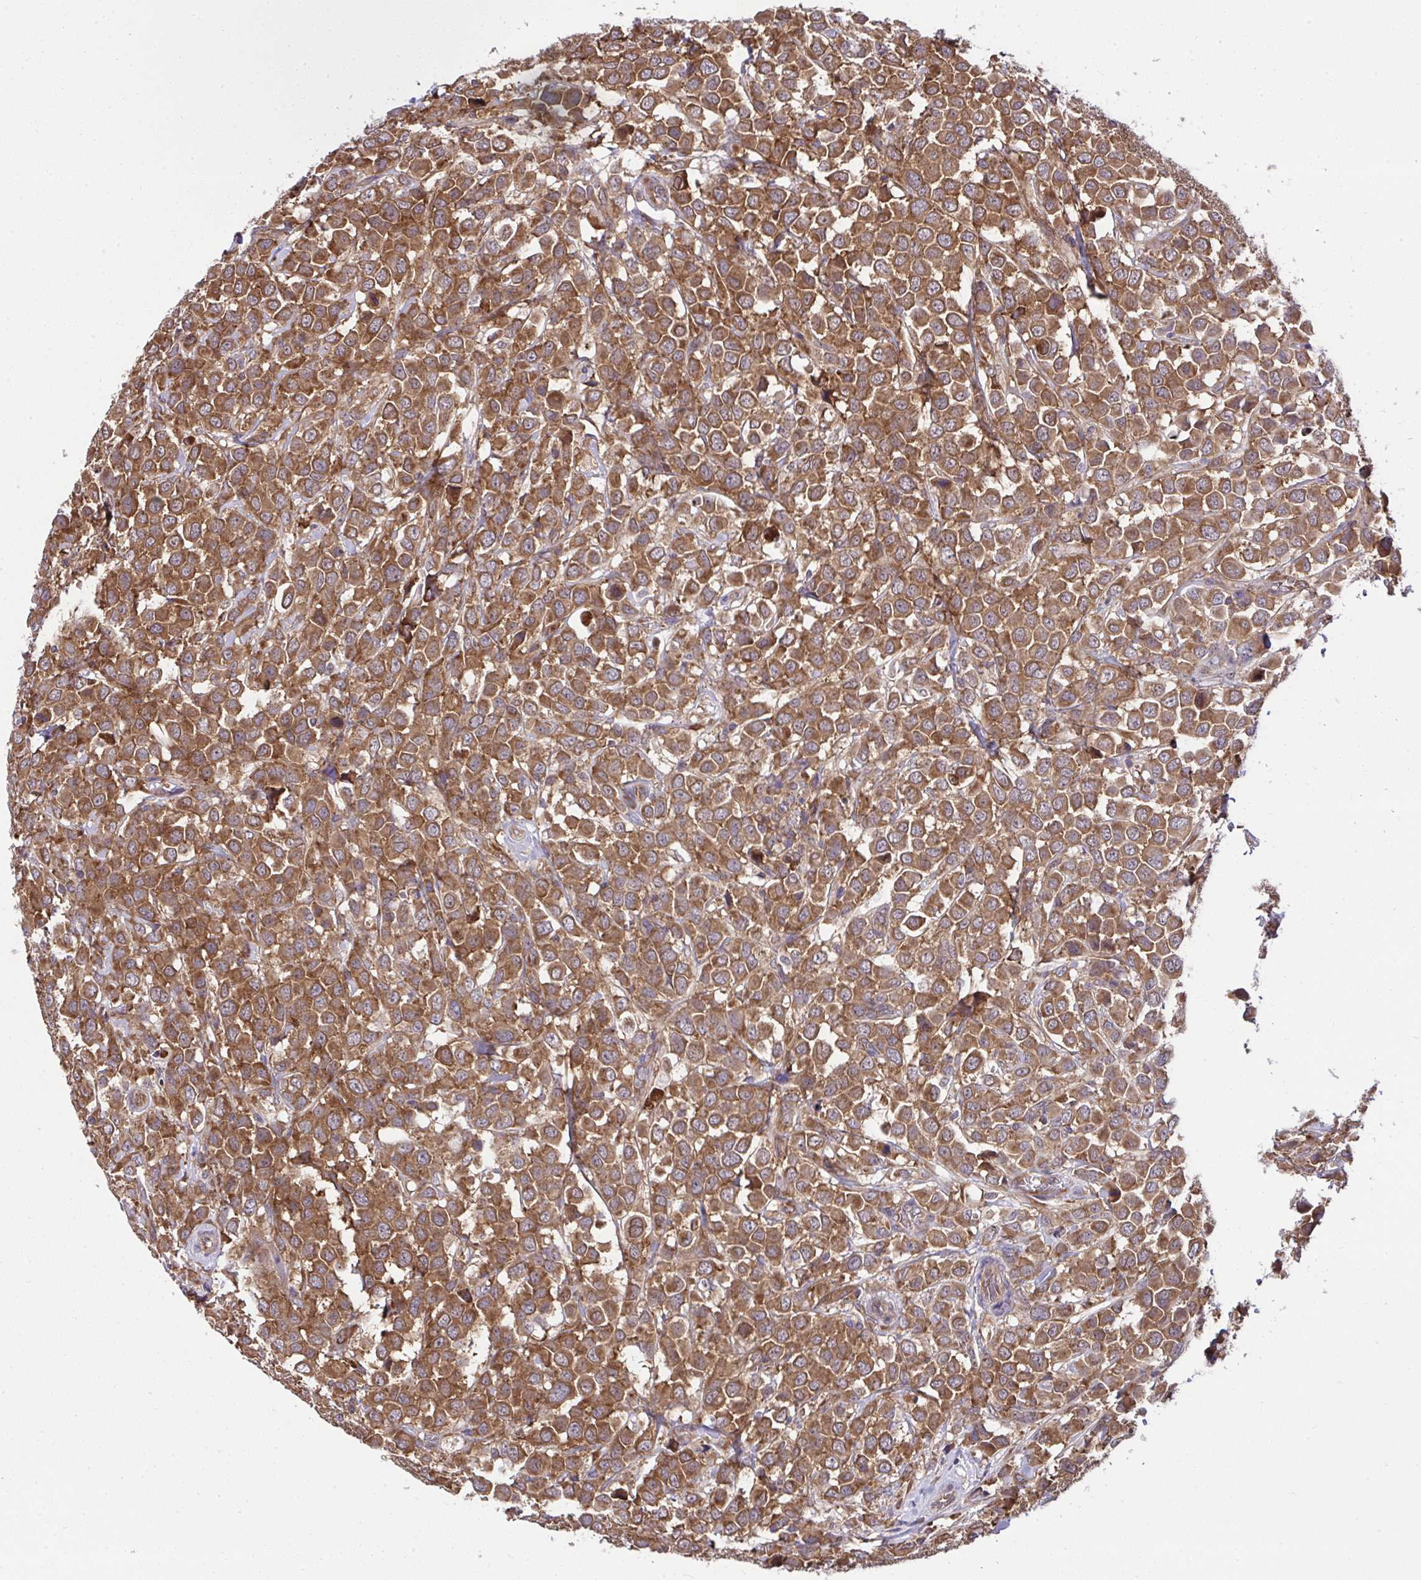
{"staining": {"intensity": "moderate", "quantity": ">75%", "location": "cytoplasmic/membranous"}, "tissue": "breast cancer", "cell_type": "Tumor cells", "image_type": "cancer", "snomed": [{"axis": "morphology", "description": "Duct carcinoma"}, {"axis": "topography", "description": "Breast"}], "caption": "The histopathology image shows a brown stain indicating the presence of a protein in the cytoplasmic/membranous of tumor cells in breast cancer (infiltrating ductal carcinoma).", "gene": "RPS7", "patient": {"sex": "female", "age": 61}}